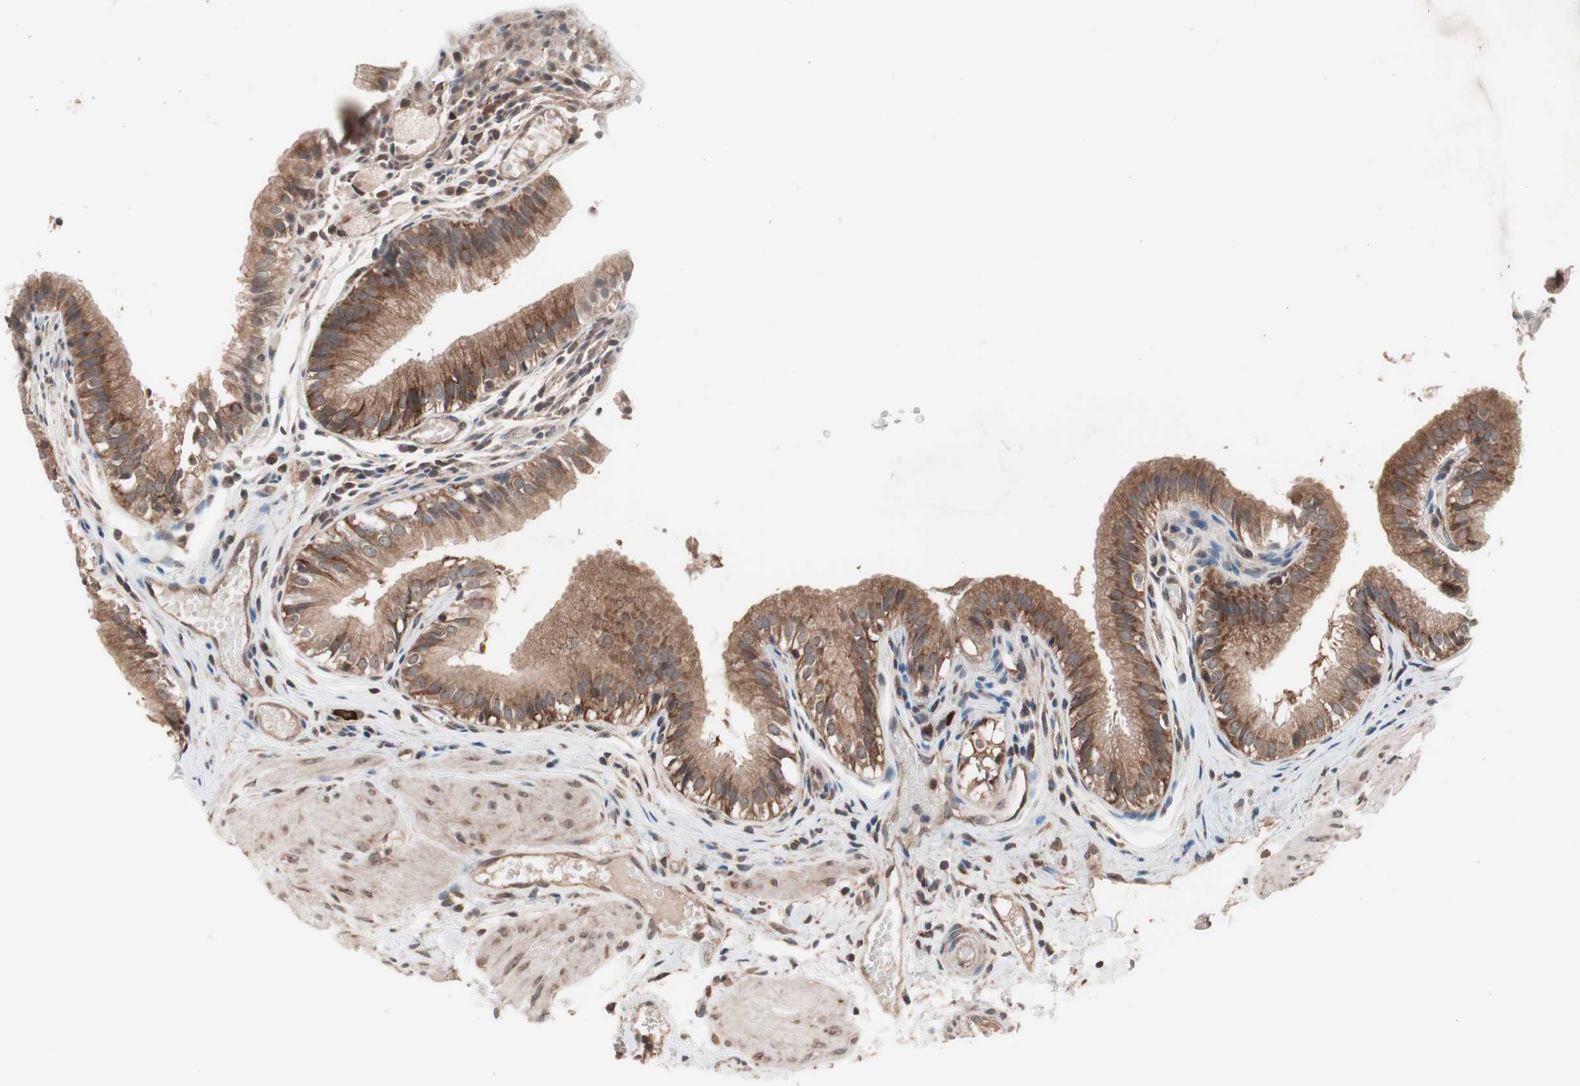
{"staining": {"intensity": "moderate", "quantity": ">75%", "location": "cytoplasmic/membranous"}, "tissue": "gallbladder", "cell_type": "Glandular cells", "image_type": "normal", "snomed": [{"axis": "morphology", "description": "Normal tissue, NOS"}, {"axis": "topography", "description": "Gallbladder"}], "caption": "Moderate cytoplasmic/membranous expression is appreciated in about >75% of glandular cells in benign gallbladder.", "gene": "IRS1", "patient": {"sex": "female", "age": 26}}